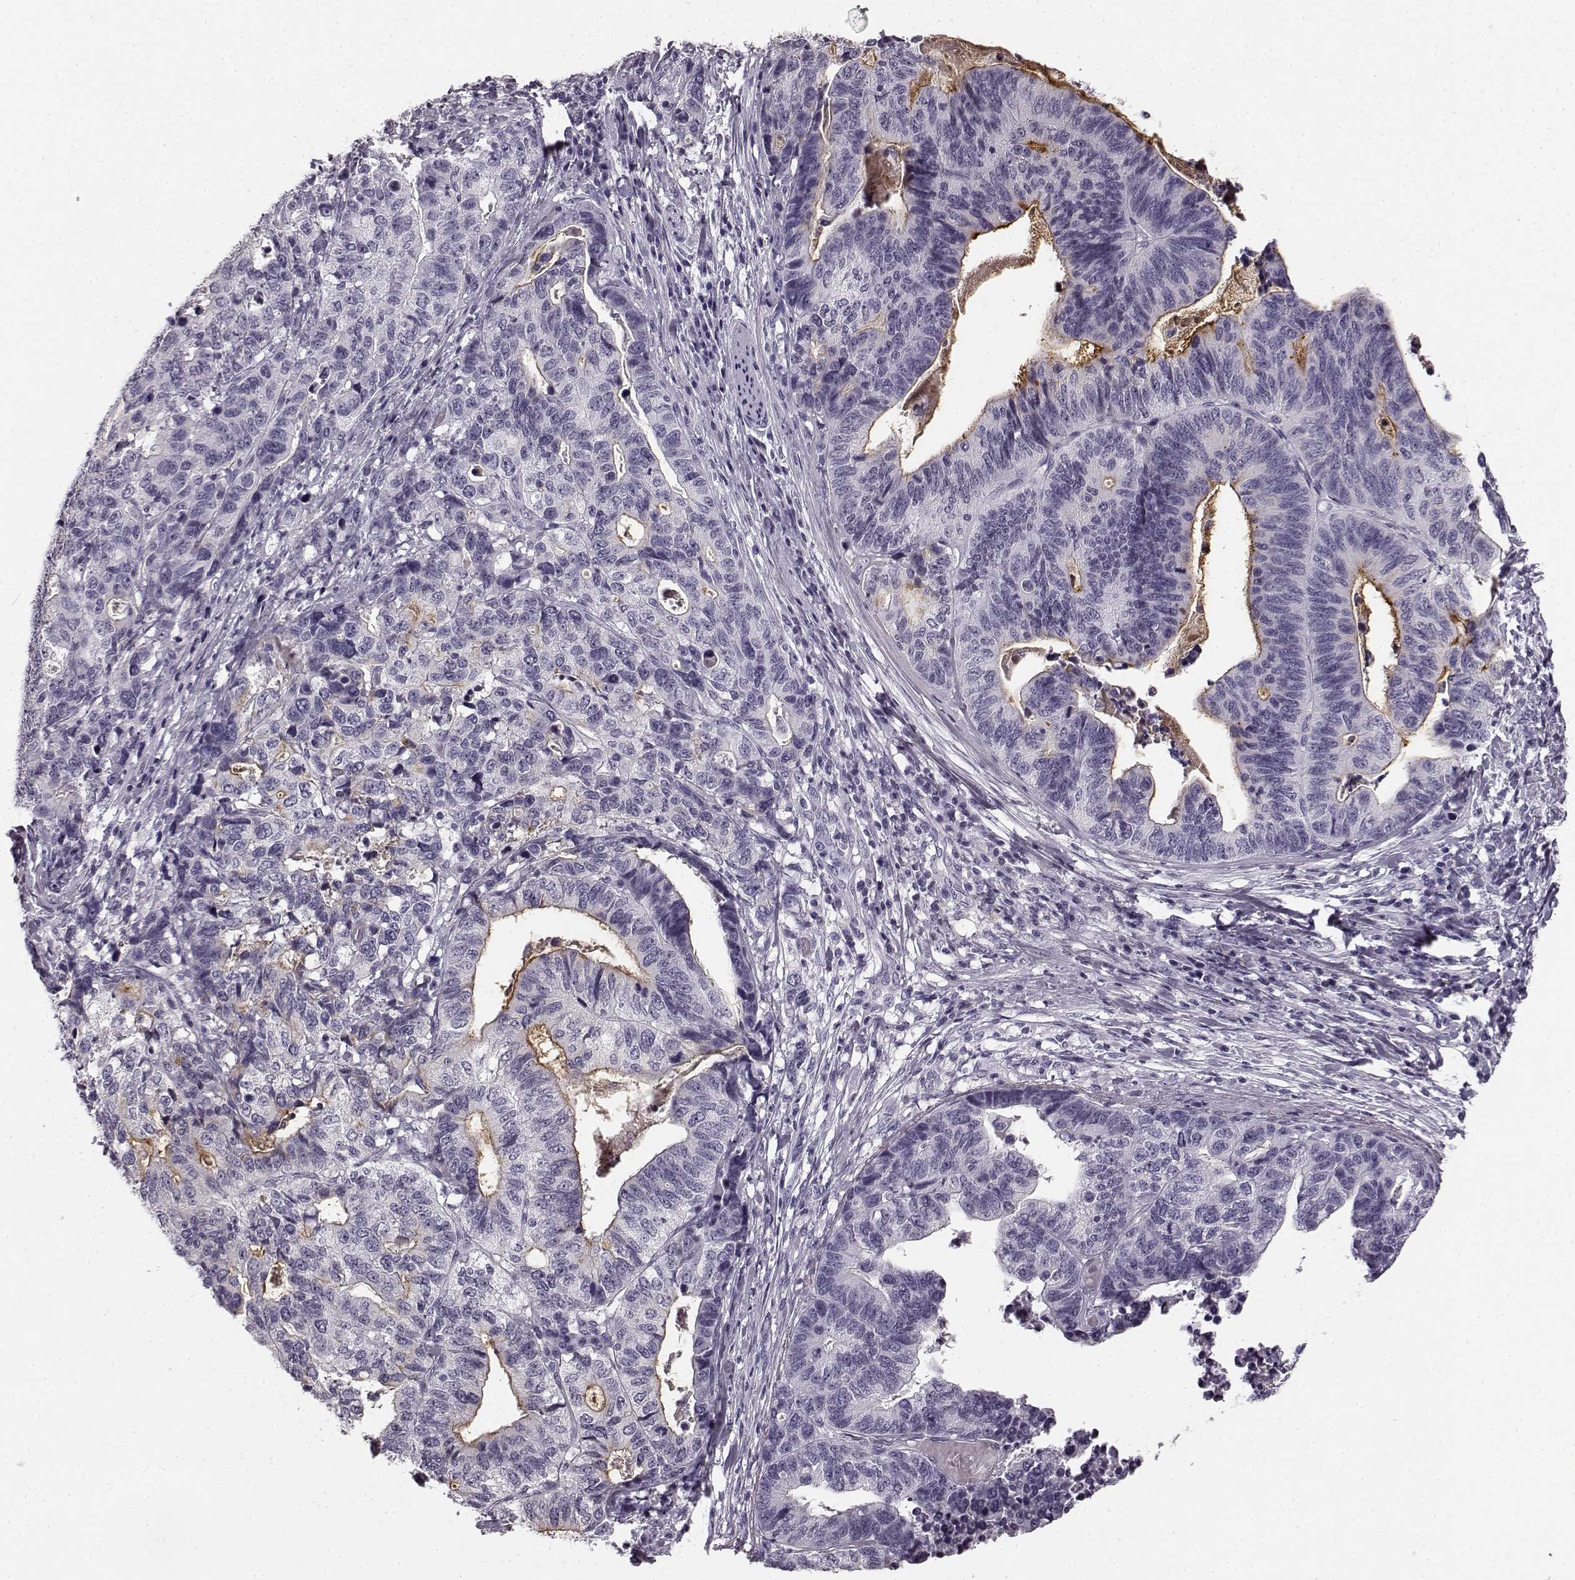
{"staining": {"intensity": "negative", "quantity": "none", "location": "none"}, "tissue": "stomach cancer", "cell_type": "Tumor cells", "image_type": "cancer", "snomed": [{"axis": "morphology", "description": "Adenocarcinoma, NOS"}, {"axis": "topography", "description": "Stomach, upper"}], "caption": "Tumor cells show no significant staining in stomach cancer.", "gene": "TMPRSS15", "patient": {"sex": "female", "age": 67}}